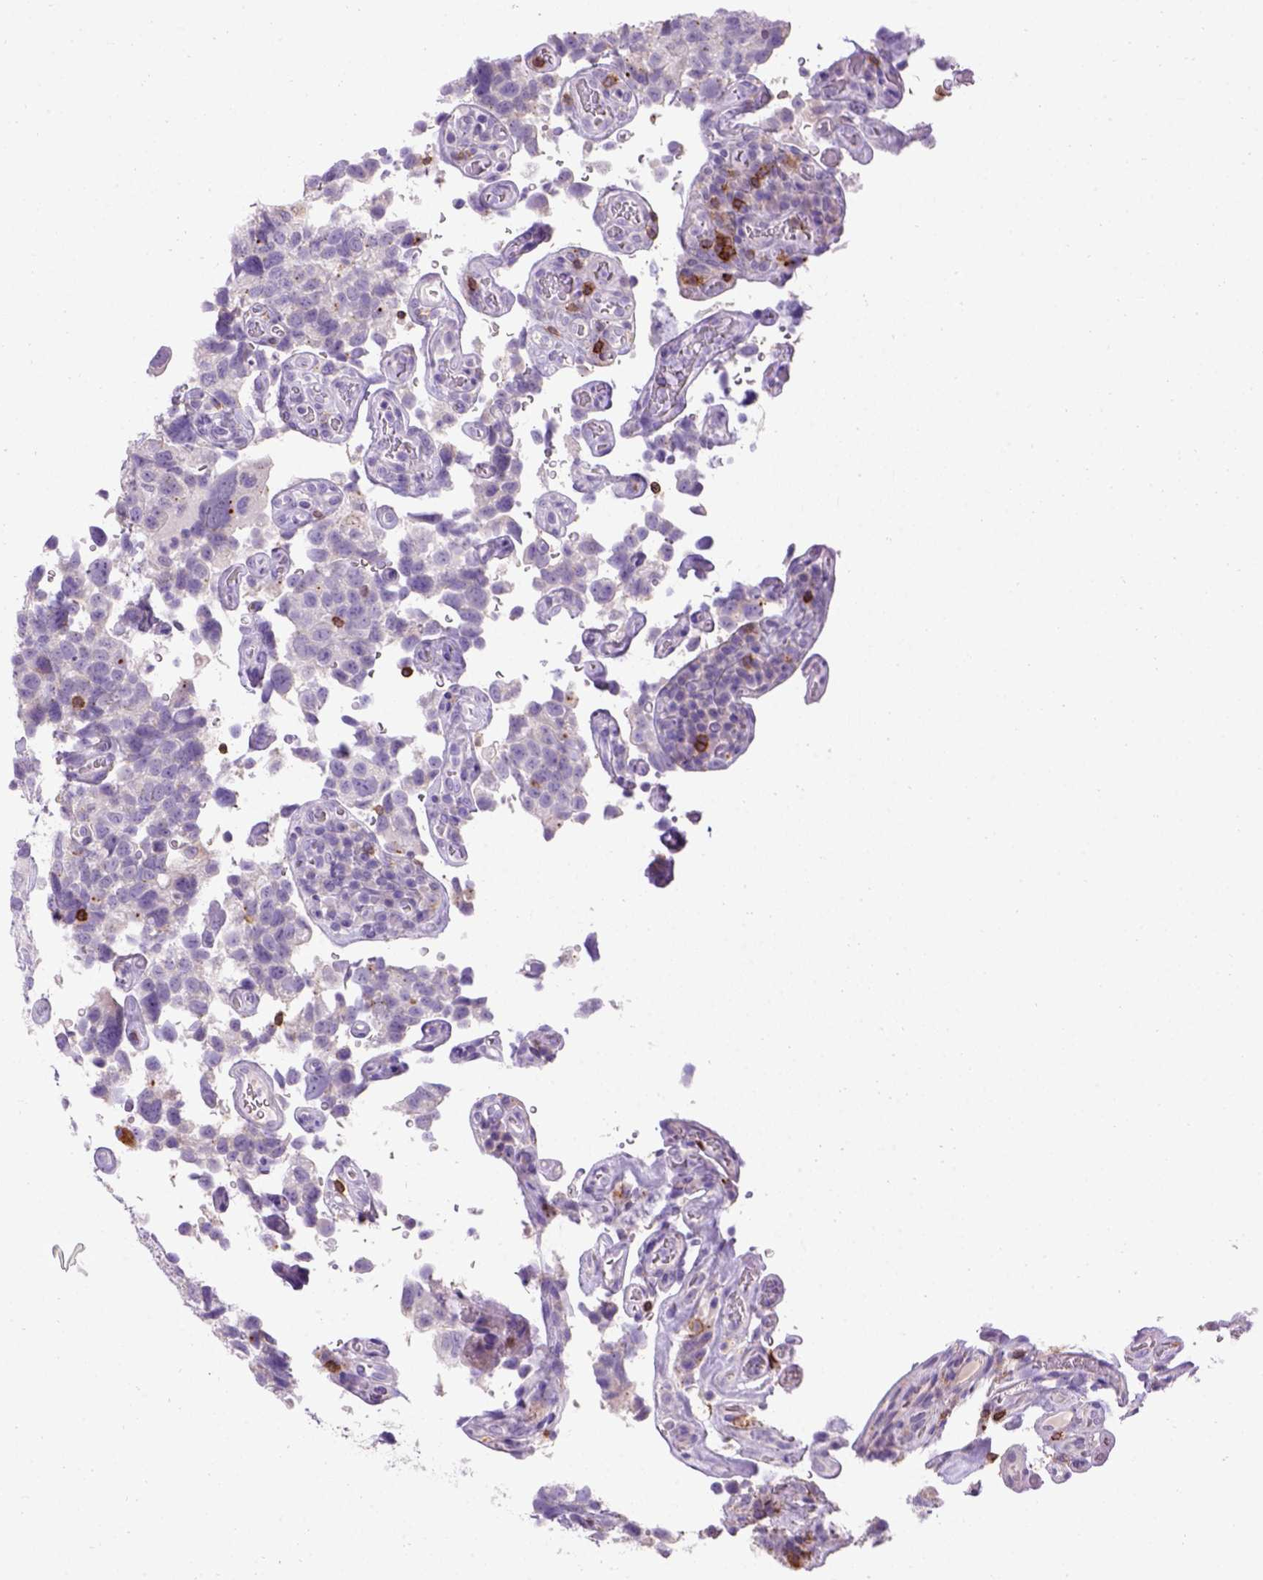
{"staining": {"intensity": "negative", "quantity": "none", "location": "none"}, "tissue": "urothelial cancer", "cell_type": "Tumor cells", "image_type": "cancer", "snomed": [{"axis": "morphology", "description": "Urothelial carcinoma, High grade"}, {"axis": "topography", "description": "Urinary bladder"}], "caption": "Protein analysis of high-grade urothelial carcinoma reveals no significant expression in tumor cells.", "gene": "CD3E", "patient": {"sex": "female", "age": 58}}